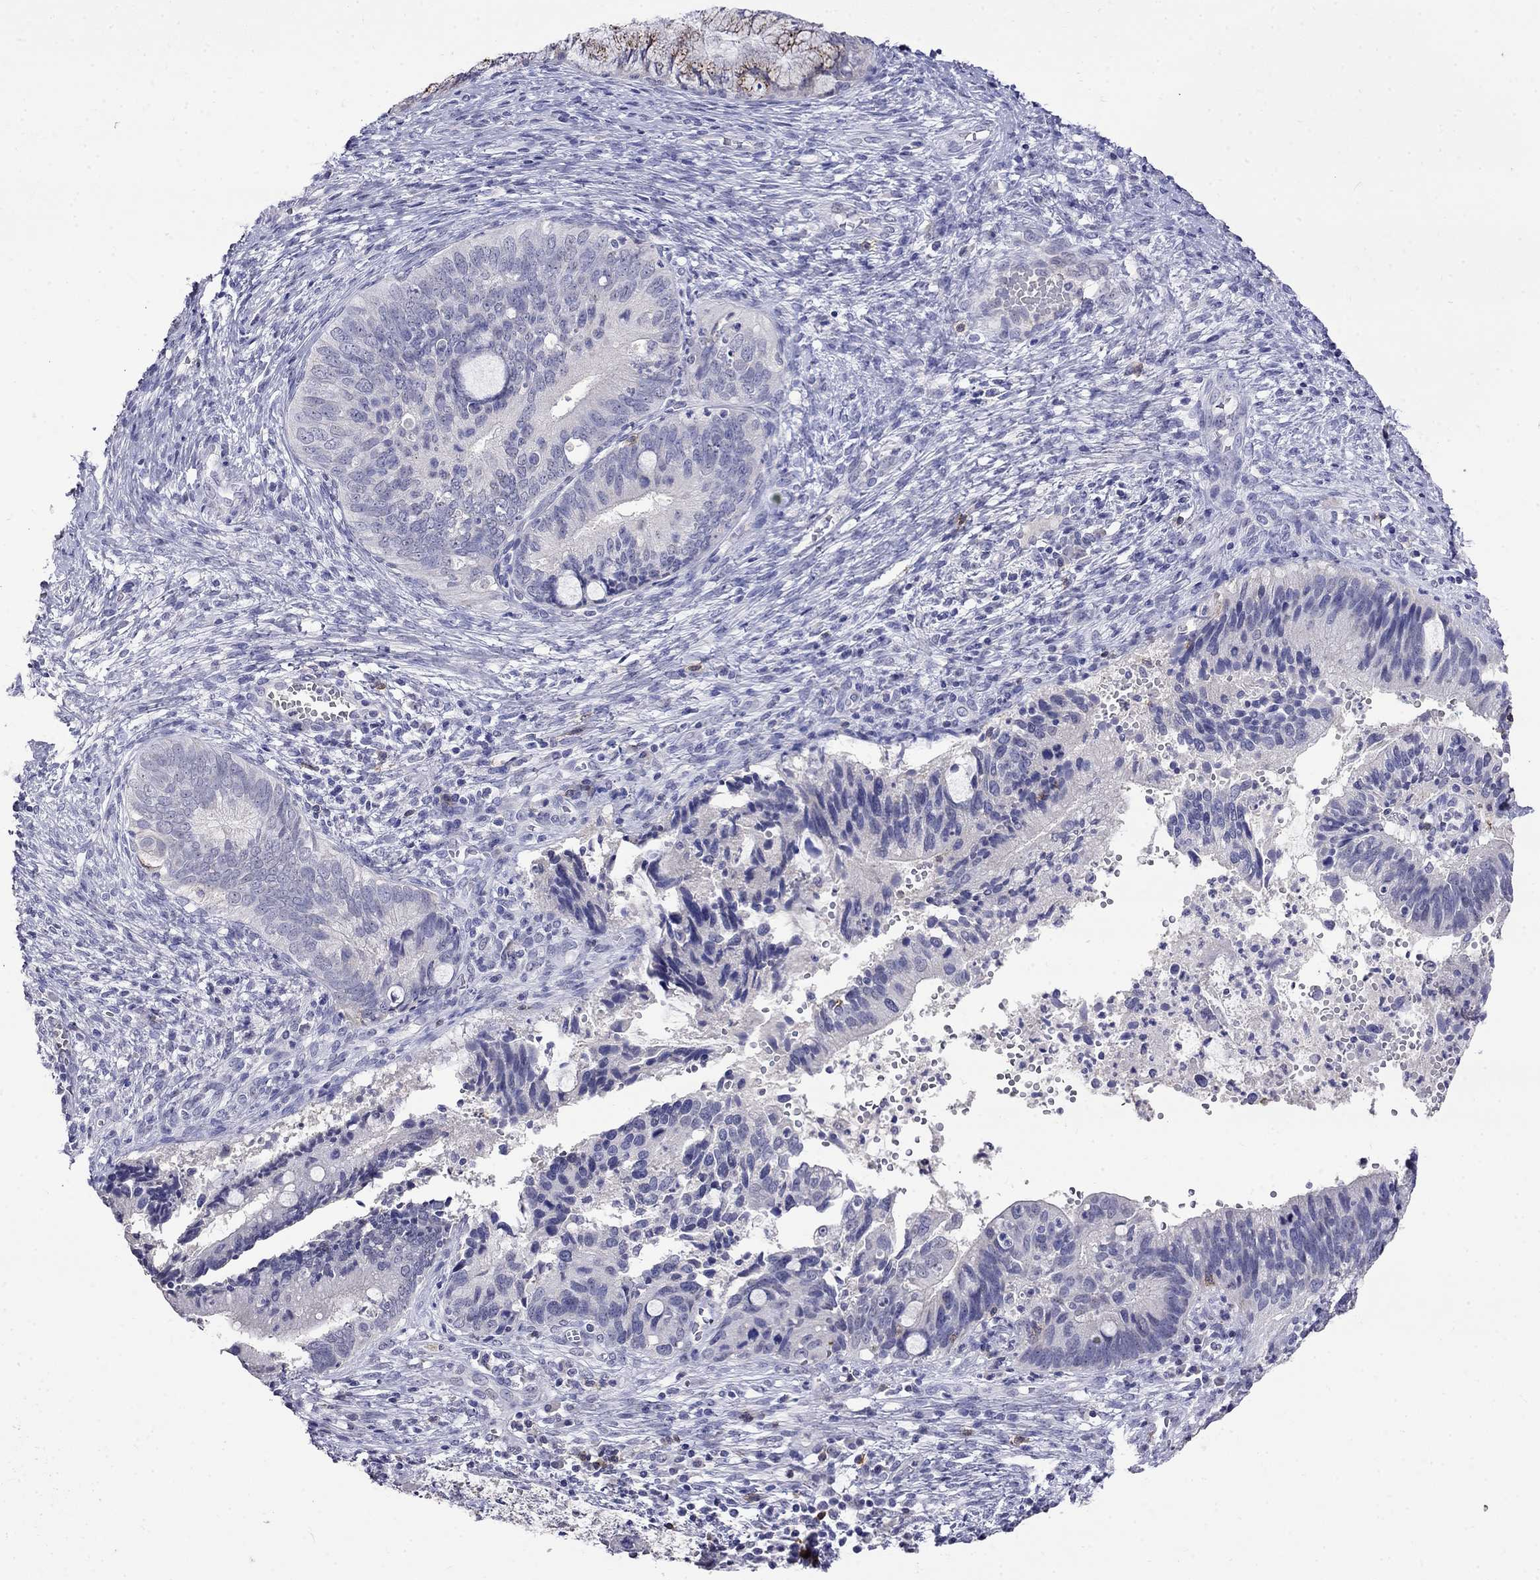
{"staining": {"intensity": "negative", "quantity": "none", "location": "none"}, "tissue": "cervical cancer", "cell_type": "Tumor cells", "image_type": "cancer", "snomed": [{"axis": "morphology", "description": "Adenocarcinoma, NOS"}, {"axis": "topography", "description": "Cervix"}], "caption": "There is no significant staining in tumor cells of cervical cancer (adenocarcinoma).", "gene": "CD8B", "patient": {"sex": "female", "age": 42}}